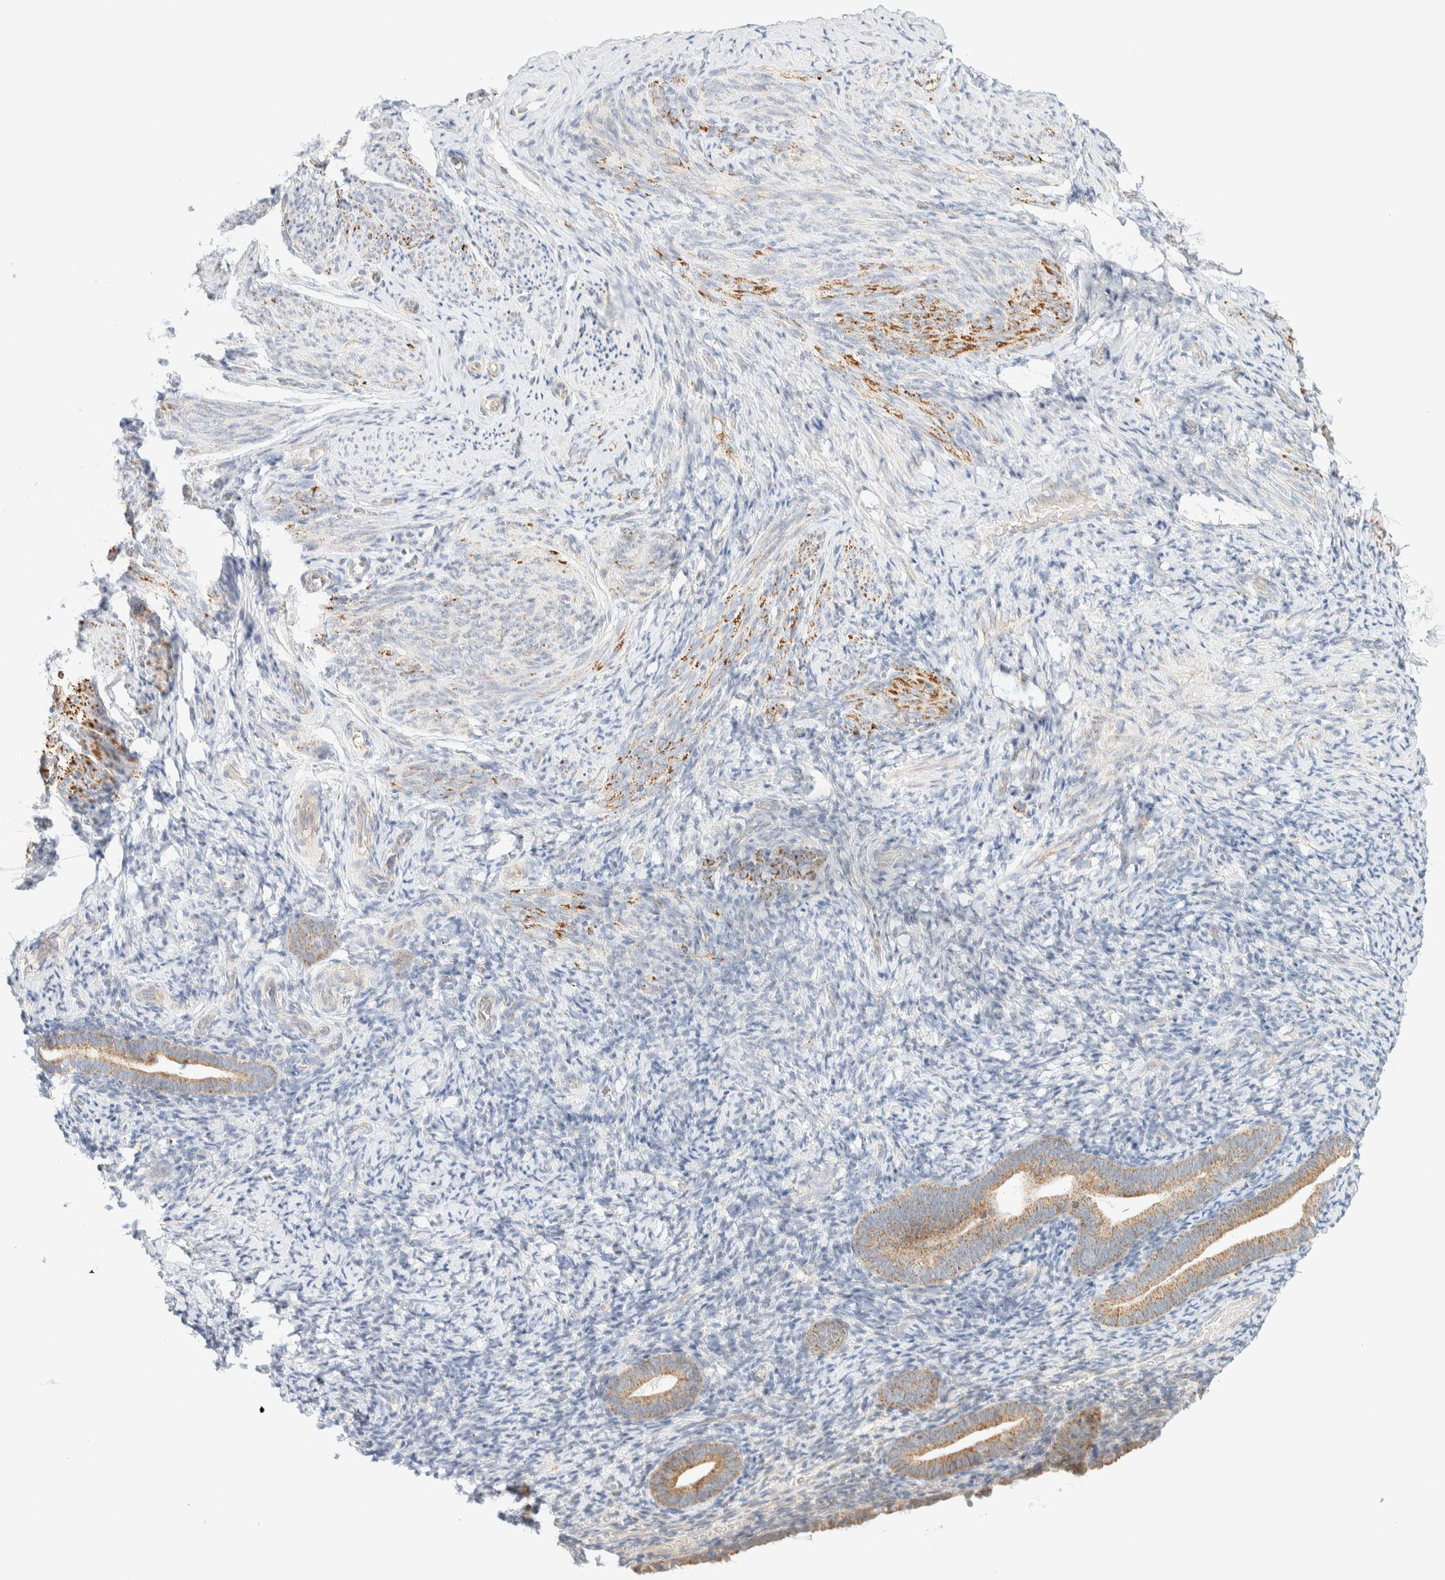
{"staining": {"intensity": "negative", "quantity": "none", "location": "none"}, "tissue": "endometrium", "cell_type": "Cells in endometrial stroma", "image_type": "normal", "snomed": [{"axis": "morphology", "description": "Normal tissue, NOS"}, {"axis": "topography", "description": "Endometrium"}], "caption": "IHC image of normal human endometrium stained for a protein (brown), which displays no staining in cells in endometrial stroma. (DAB immunohistochemistry (IHC), high magnification).", "gene": "PPM1K", "patient": {"sex": "female", "age": 51}}